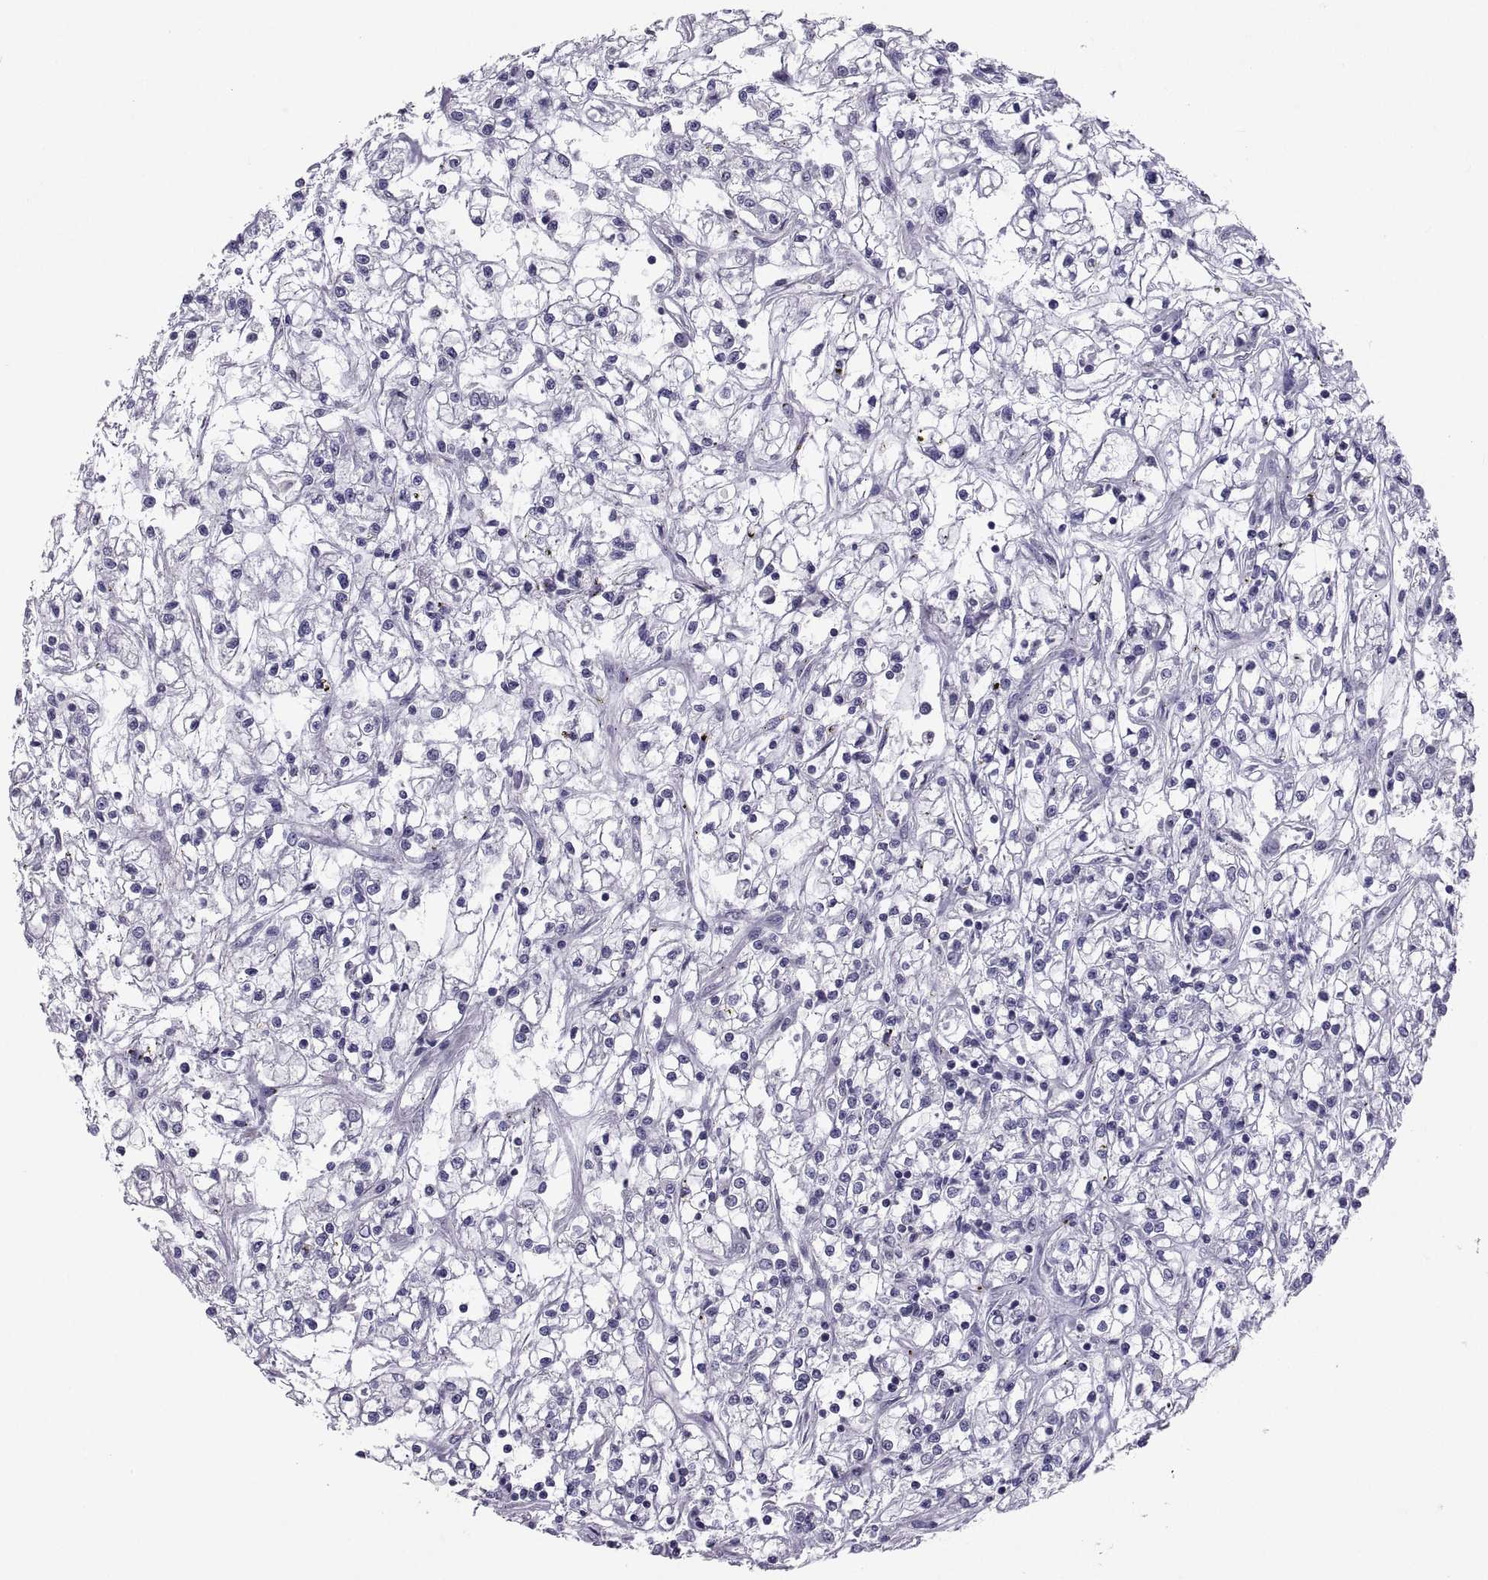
{"staining": {"intensity": "negative", "quantity": "none", "location": "none"}, "tissue": "renal cancer", "cell_type": "Tumor cells", "image_type": "cancer", "snomed": [{"axis": "morphology", "description": "Adenocarcinoma, NOS"}, {"axis": "topography", "description": "Kidney"}], "caption": "IHC micrograph of adenocarcinoma (renal) stained for a protein (brown), which shows no expression in tumor cells. (Immunohistochemistry, brightfield microscopy, high magnification).", "gene": "IGSF1", "patient": {"sex": "female", "age": 59}}